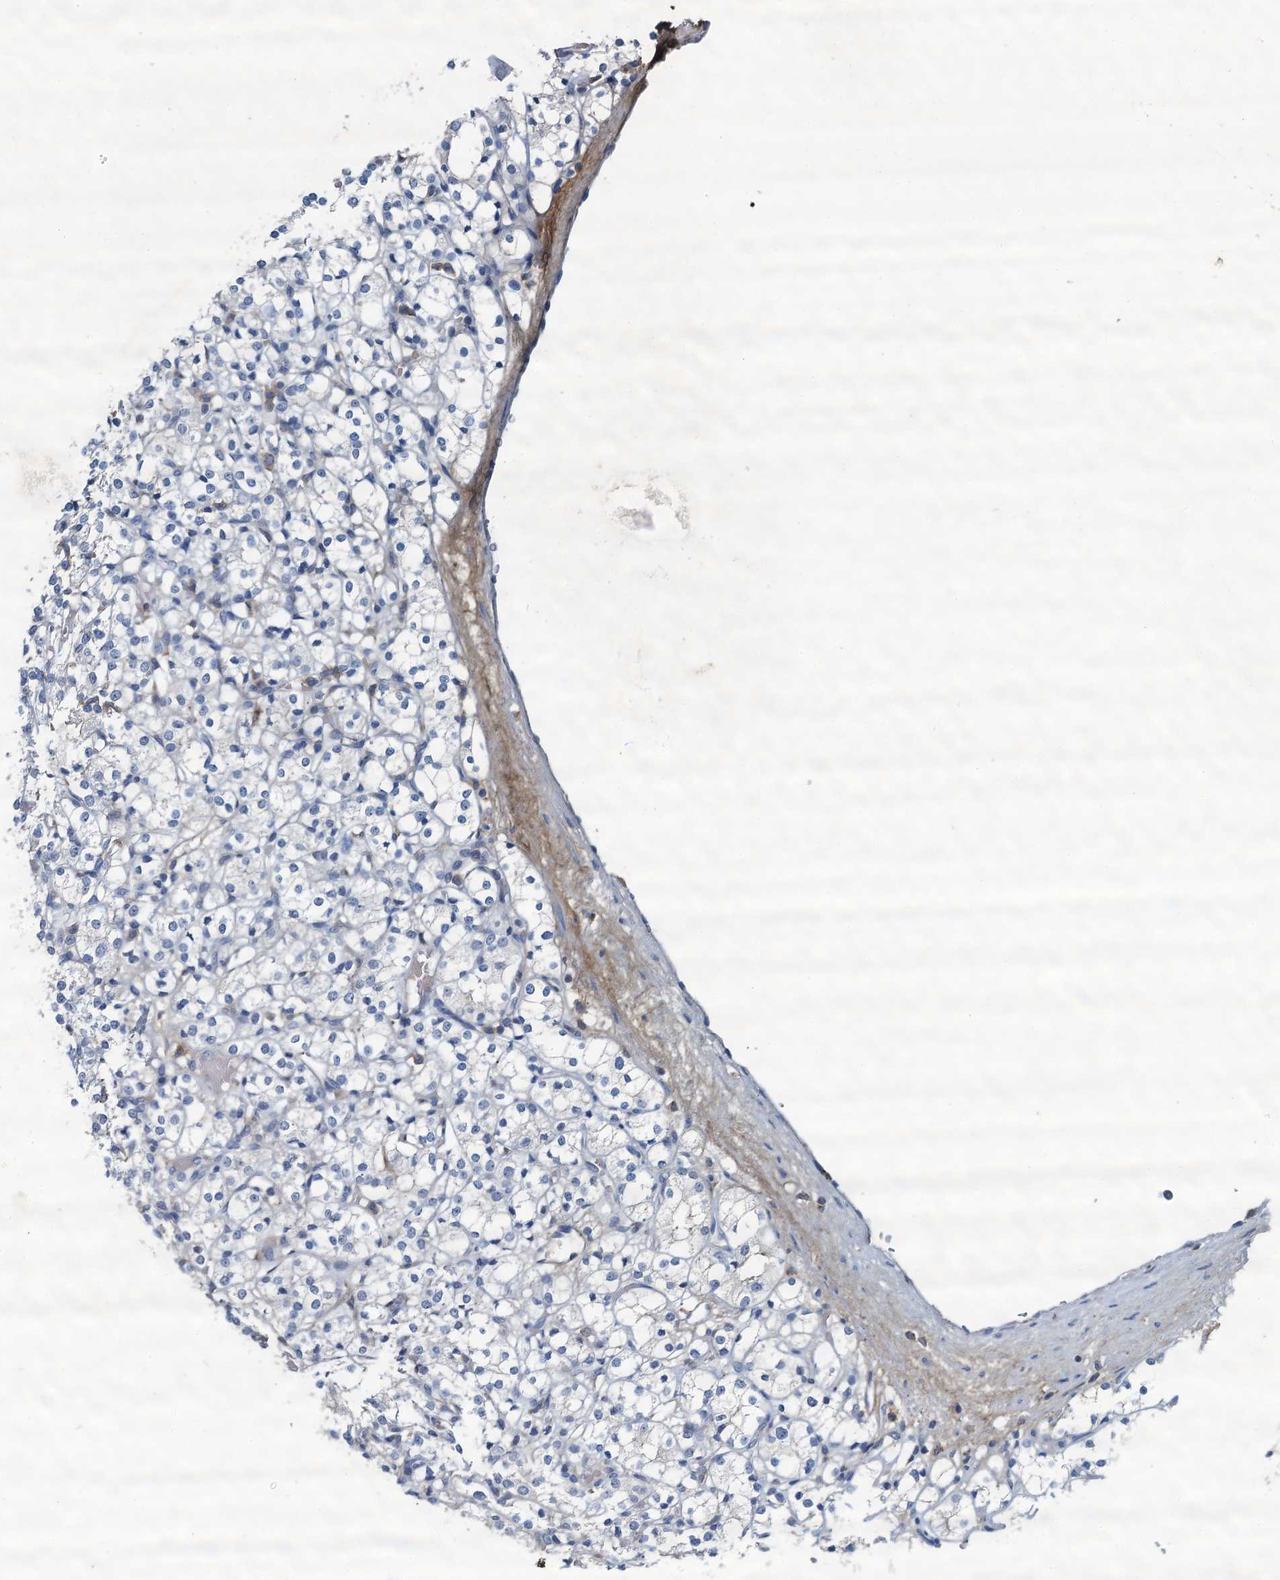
{"staining": {"intensity": "negative", "quantity": "none", "location": "none"}, "tissue": "renal cancer", "cell_type": "Tumor cells", "image_type": "cancer", "snomed": [{"axis": "morphology", "description": "Adenocarcinoma, NOS"}, {"axis": "topography", "description": "Kidney"}], "caption": "Protein analysis of adenocarcinoma (renal) demonstrates no significant positivity in tumor cells.", "gene": "THAP10", "patient": {"sex": "male", "age": 77}}